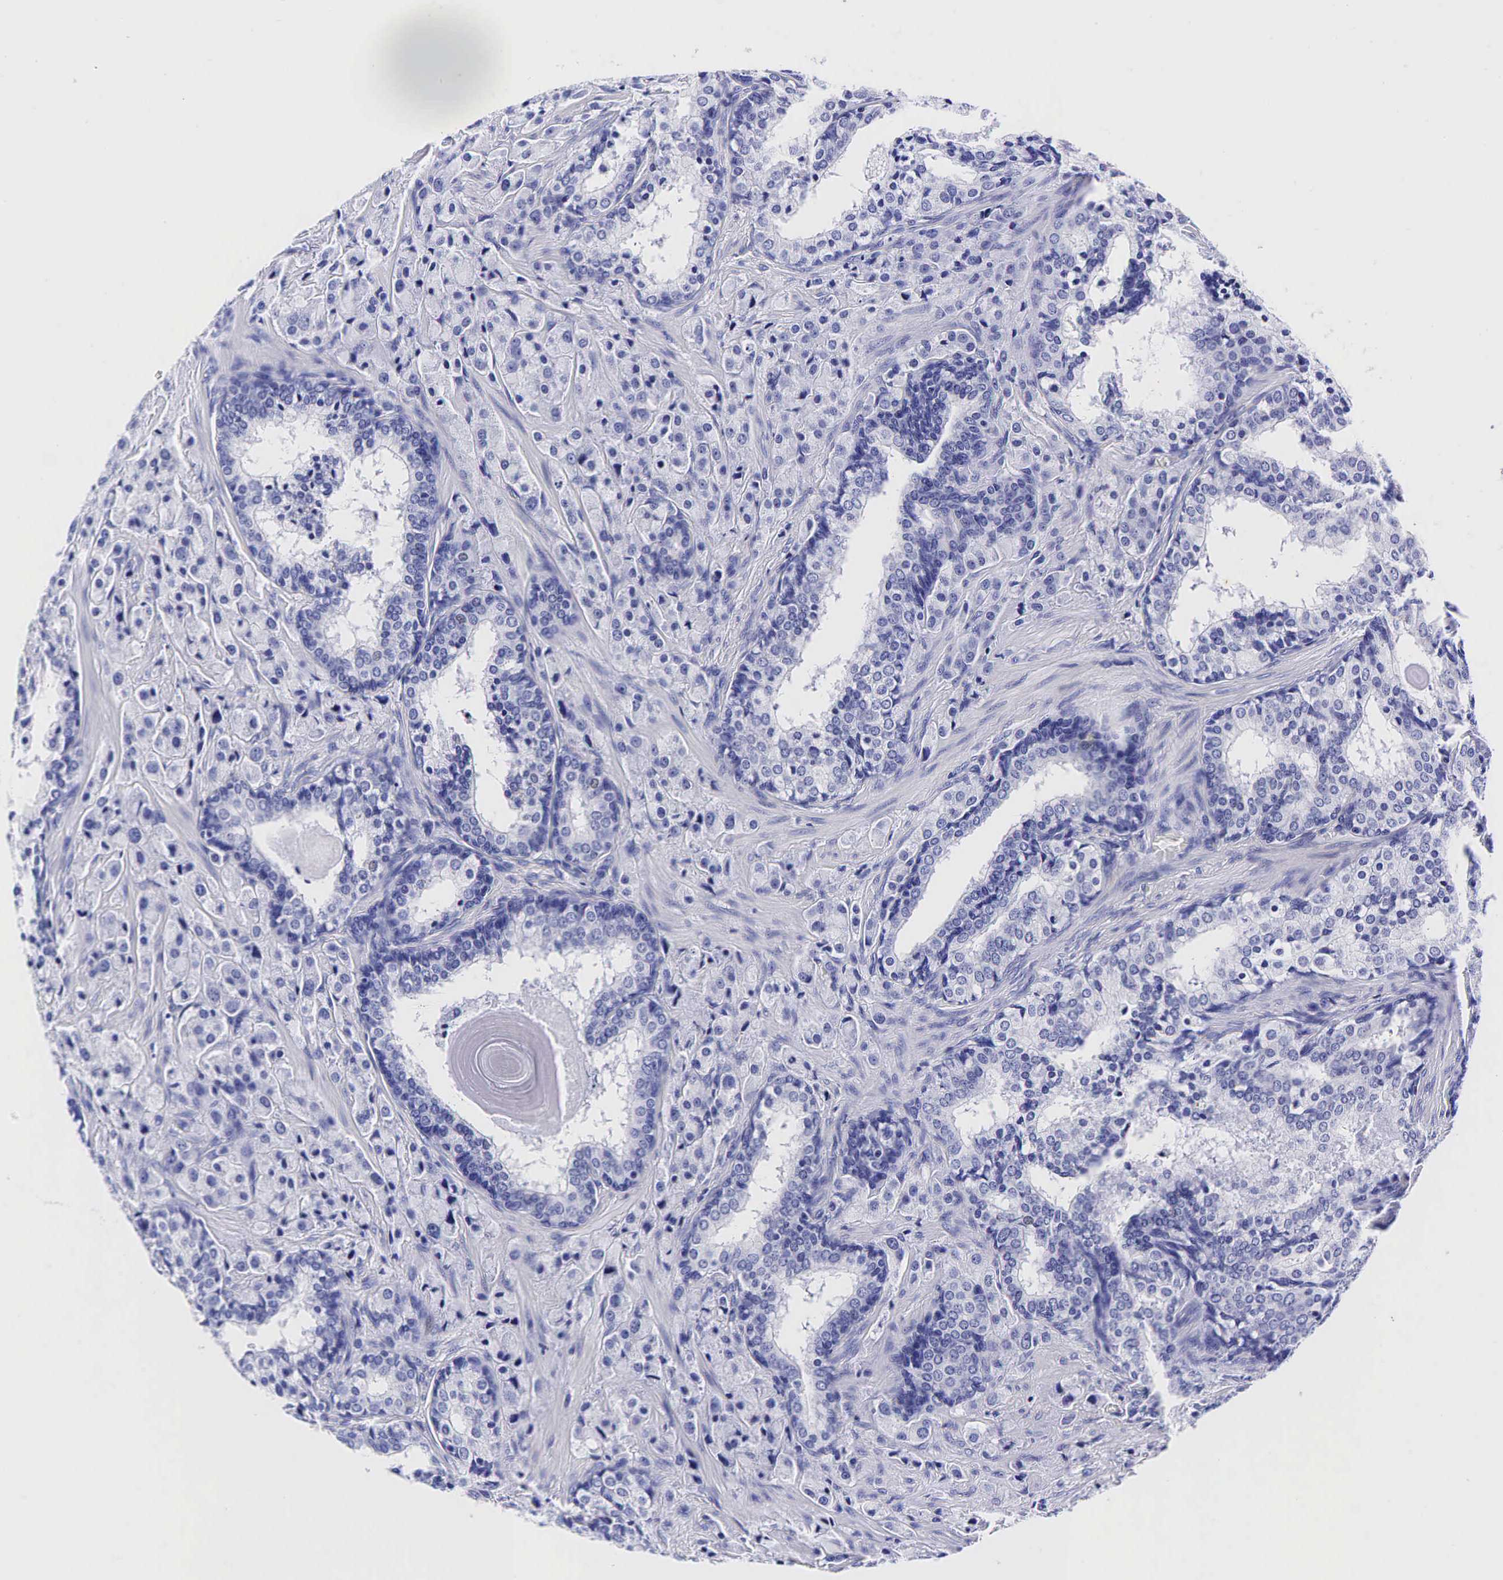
{"staining": {"intensity": "negative", "quantity": "none", "location": "none"}, "tissue": "prostate cancer", "cell_type": "Tumor cells", "image_type": "cancer", "snomed": [{"axis": "morphology", "description": "Adenocarcinoma, Medium grade"}, {"axis": "topography", "description": "Prostate"}], "caption": "An image of prostate cancer stained for a protein demonstrates no brown staining in tumor cells.", "gene": "GCG", "patient": {"sex": "male", "age": 70}}